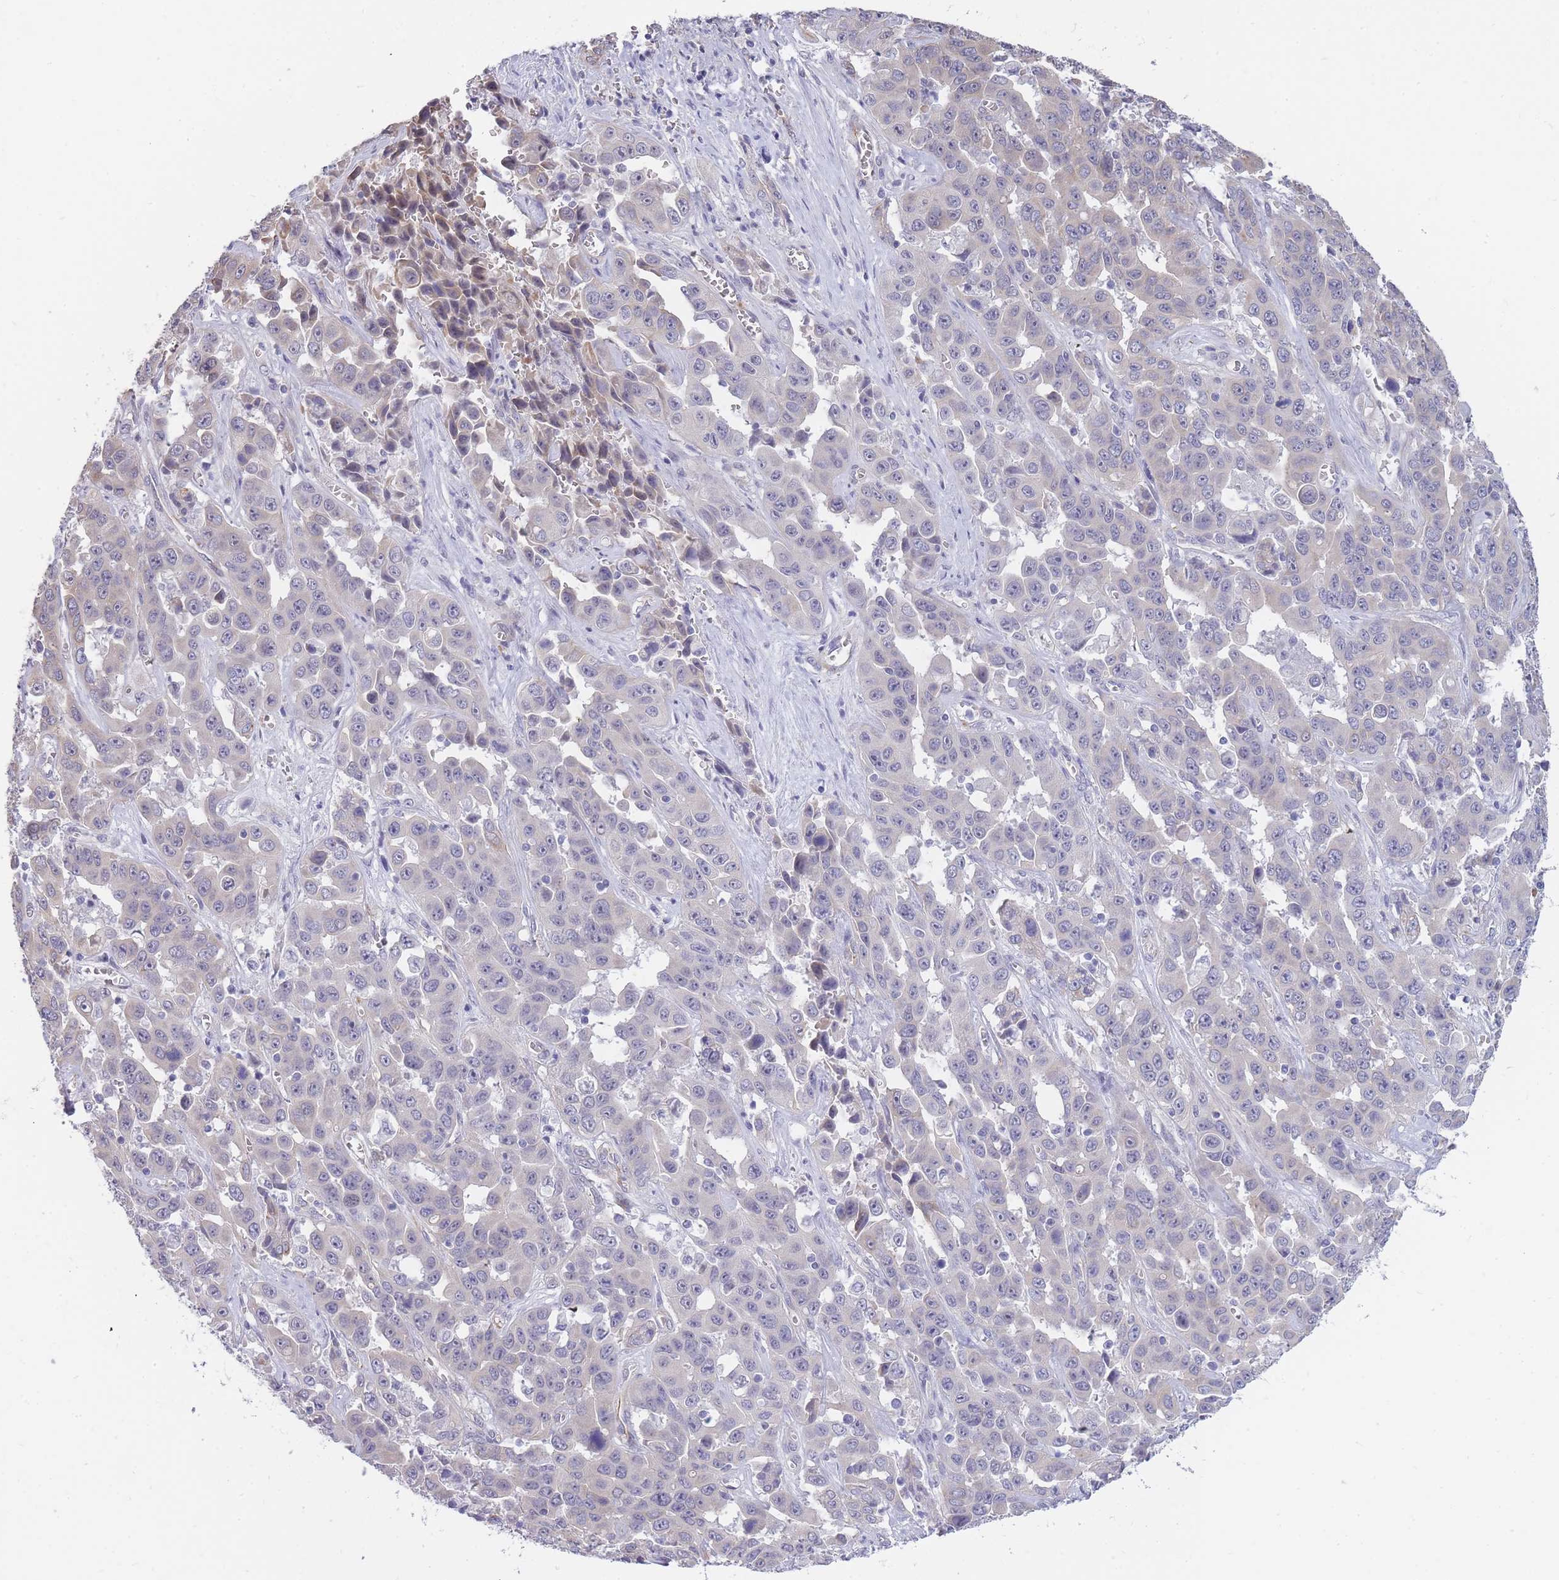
{"staining": {"intensity": "negative", "quantity": "none", "location": "none"}, "tissue": "liver cancer", "cell_type": "Tumor cells", "image_type": "cancer", "snomed": [{"axis": "morphology", "description": "Cholangiocarcinoma"}, {"axis": "topography", "description": "Liver"}], "caption": "Immunohistochemistry image of neoplastic tissue: liver cancer stained with DAB (3,3'-diaminobenzidine) shows no significant protein staining in tumor cells. Brightfield microscopy of IHC stained with DAB (brown) and hematoxylin (blue), captured at high magnification.", "gene": "C19orf25", "patient": {"sex": "female", "age": 52}}